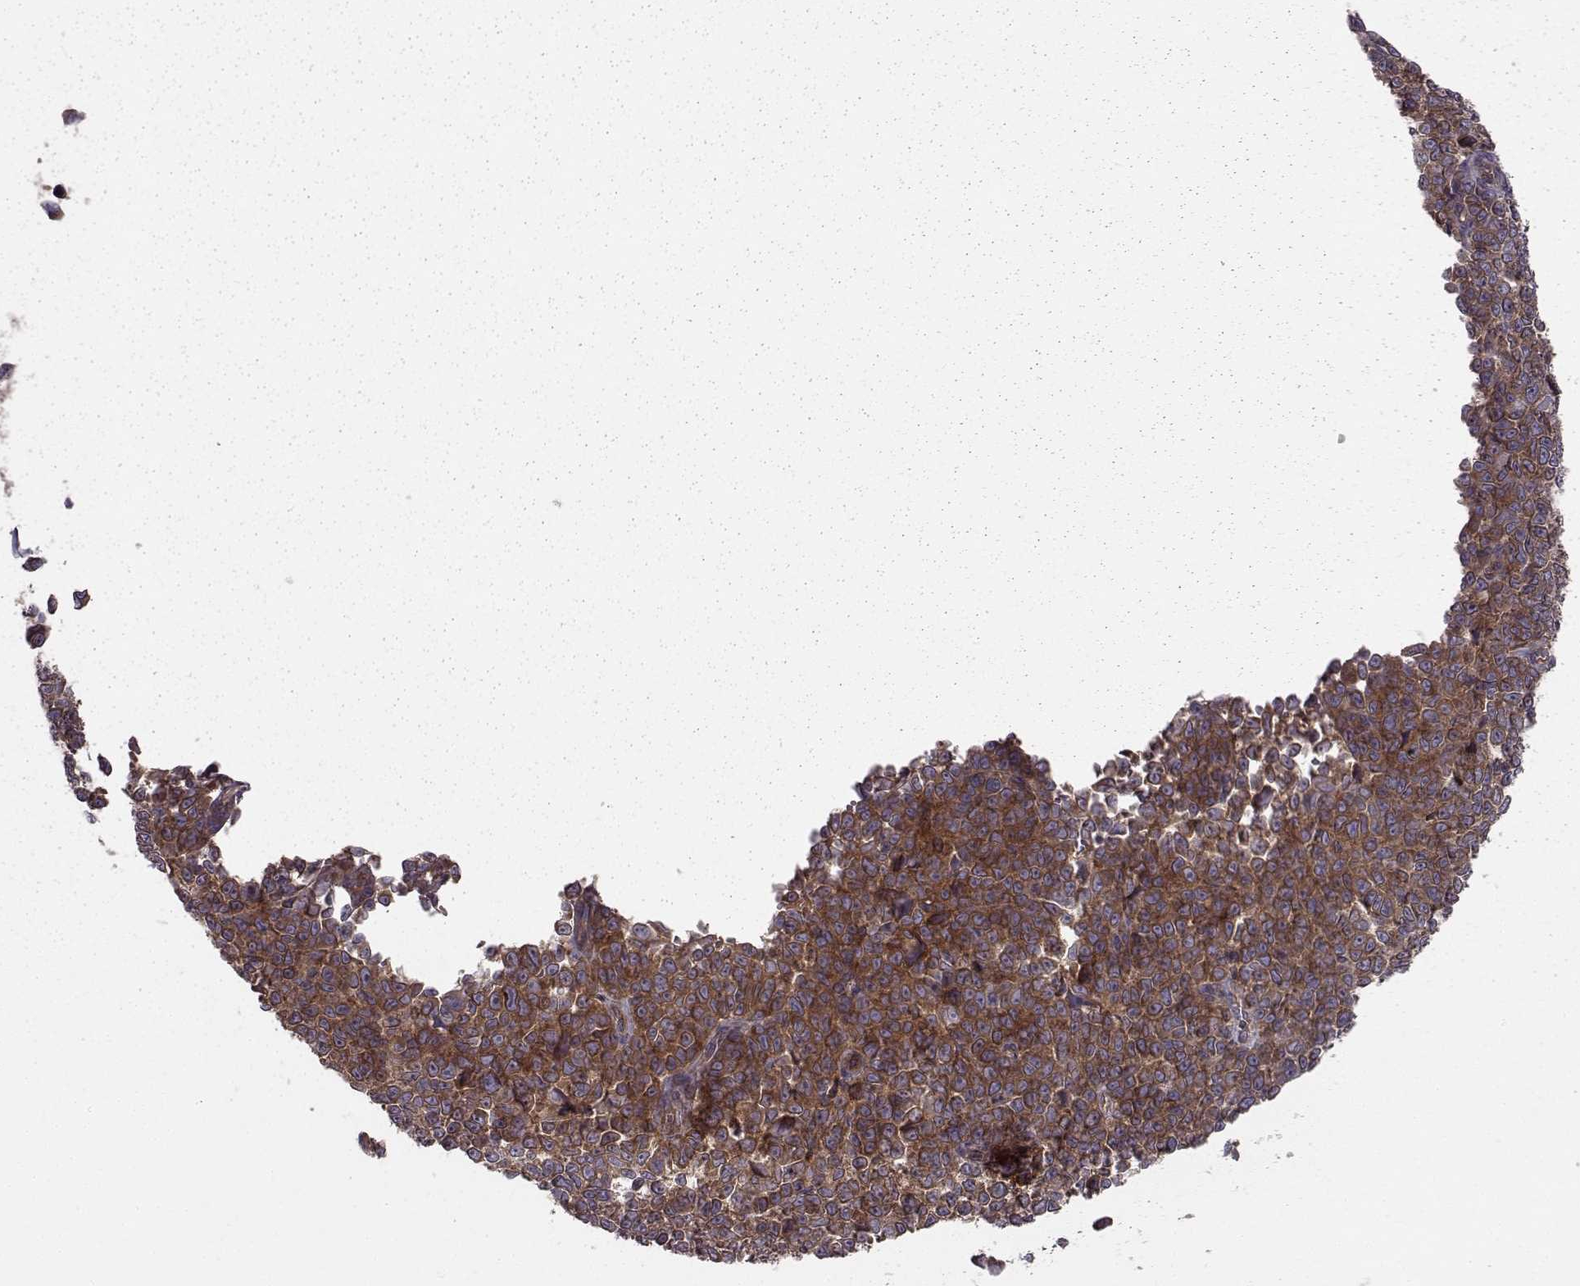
{"staining": {"intensity": "strong", "quantity": "25%-75%", "location": "cytoplasmic/membranous"}, "tissue": "melanoma", "cell_type": "Tumor cells", "image_type": "cancer", "snomed": [{"axis": "morphology", "description": "Malignant melanoma, NOS"}, {"axis": "topography", "description": "Skin"}], "caption": "Melanoma stained for a protein displays strong cytoplasmic/membranous positivity in tumor cells.", "gene": "RABGAP1", "patient": {"sex": "female", "age": 95}}